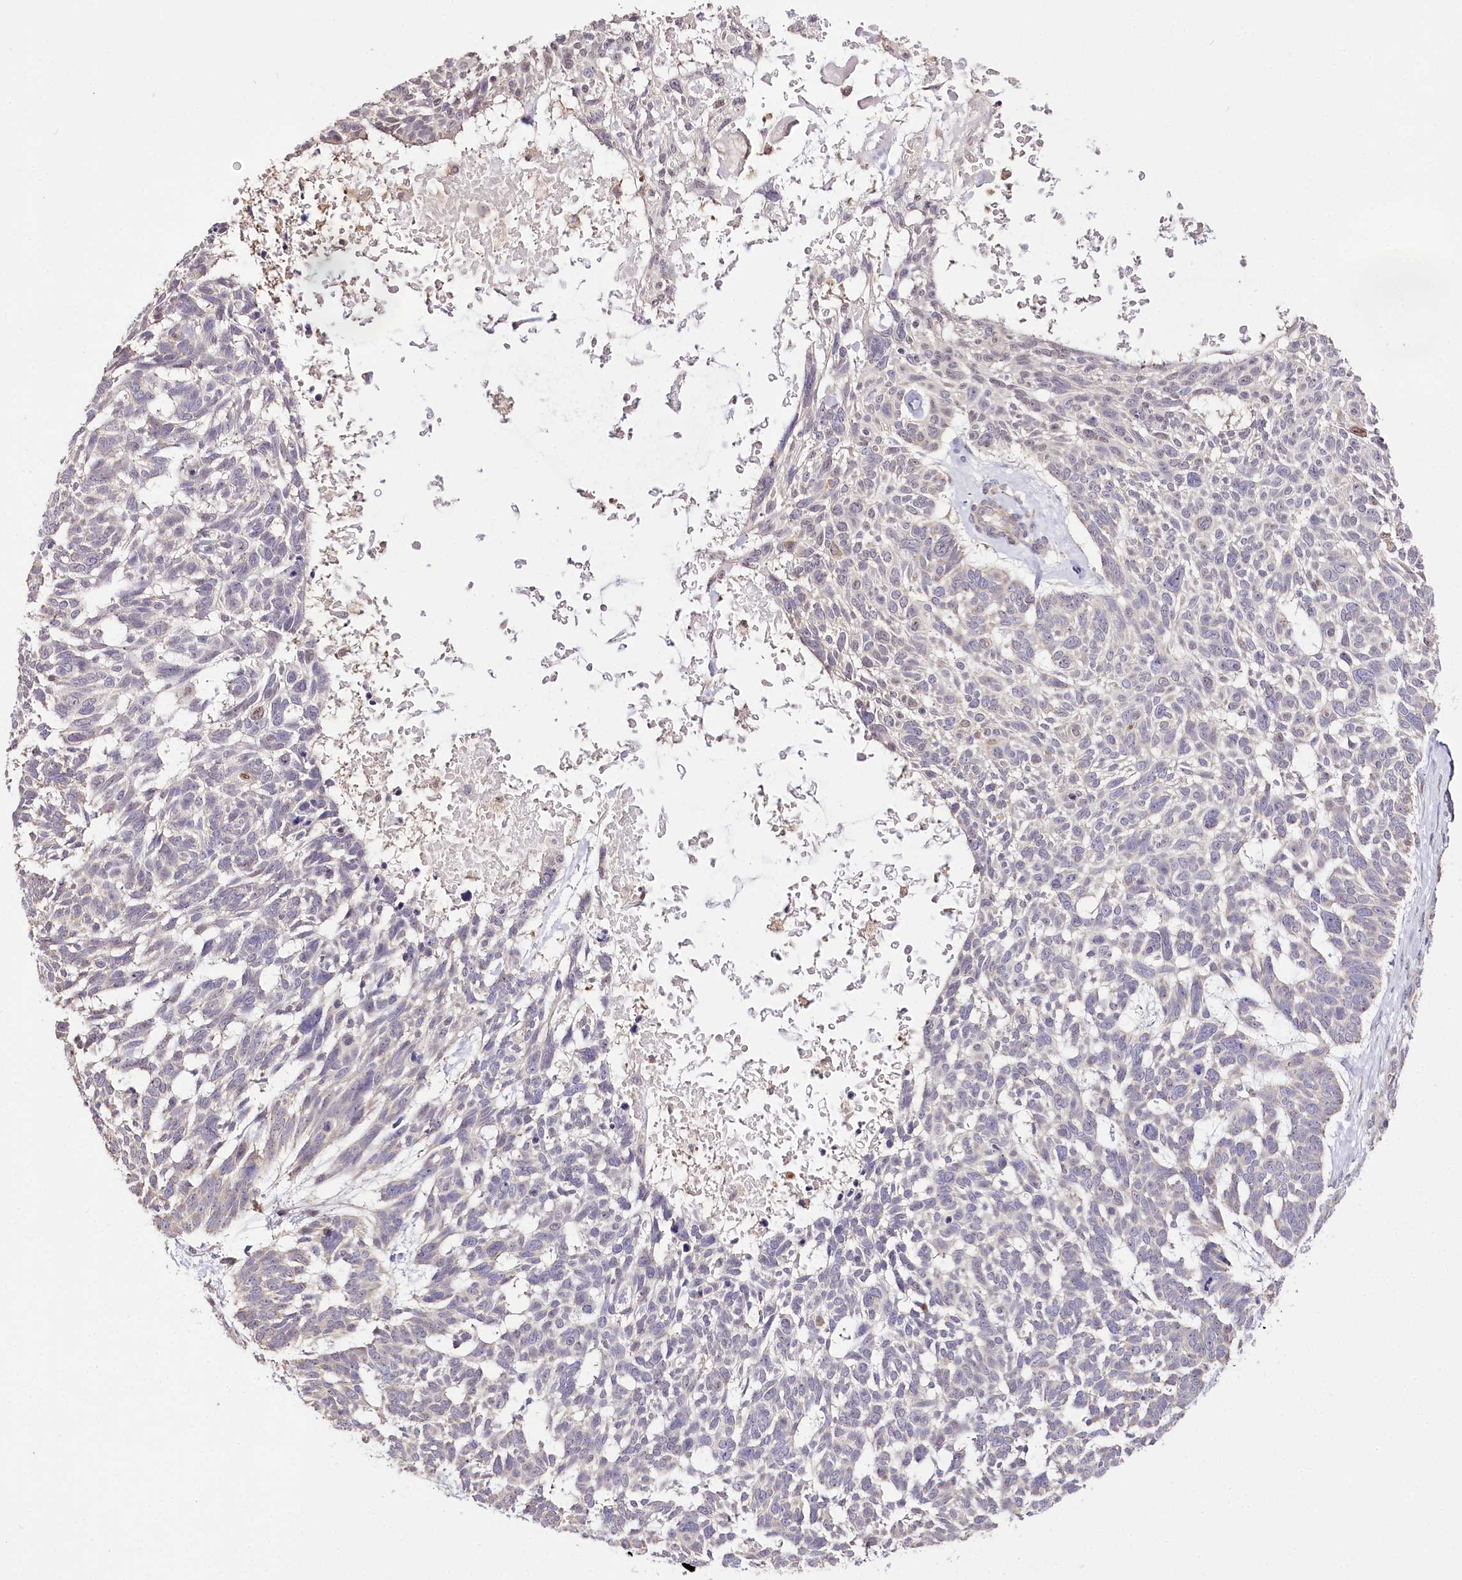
{"staining": {"intensity": "negative", "quantity": "none", "location": "none"}, "tissue": "skin cancer", "cell_type": "Tumor cells", "image_type": "cancer", "snomed": [{"axis": "morphology", "description": "Basal cell carcinoma"}, {"axis": "topography", "description": "Skin"}], "caption": "This is a image of IHC staining of skin basal cell carcinoma, which shows no positivity in tumor cells.", "gene": "ZNF226", "patient": {"sex": "male", "age": 88}}